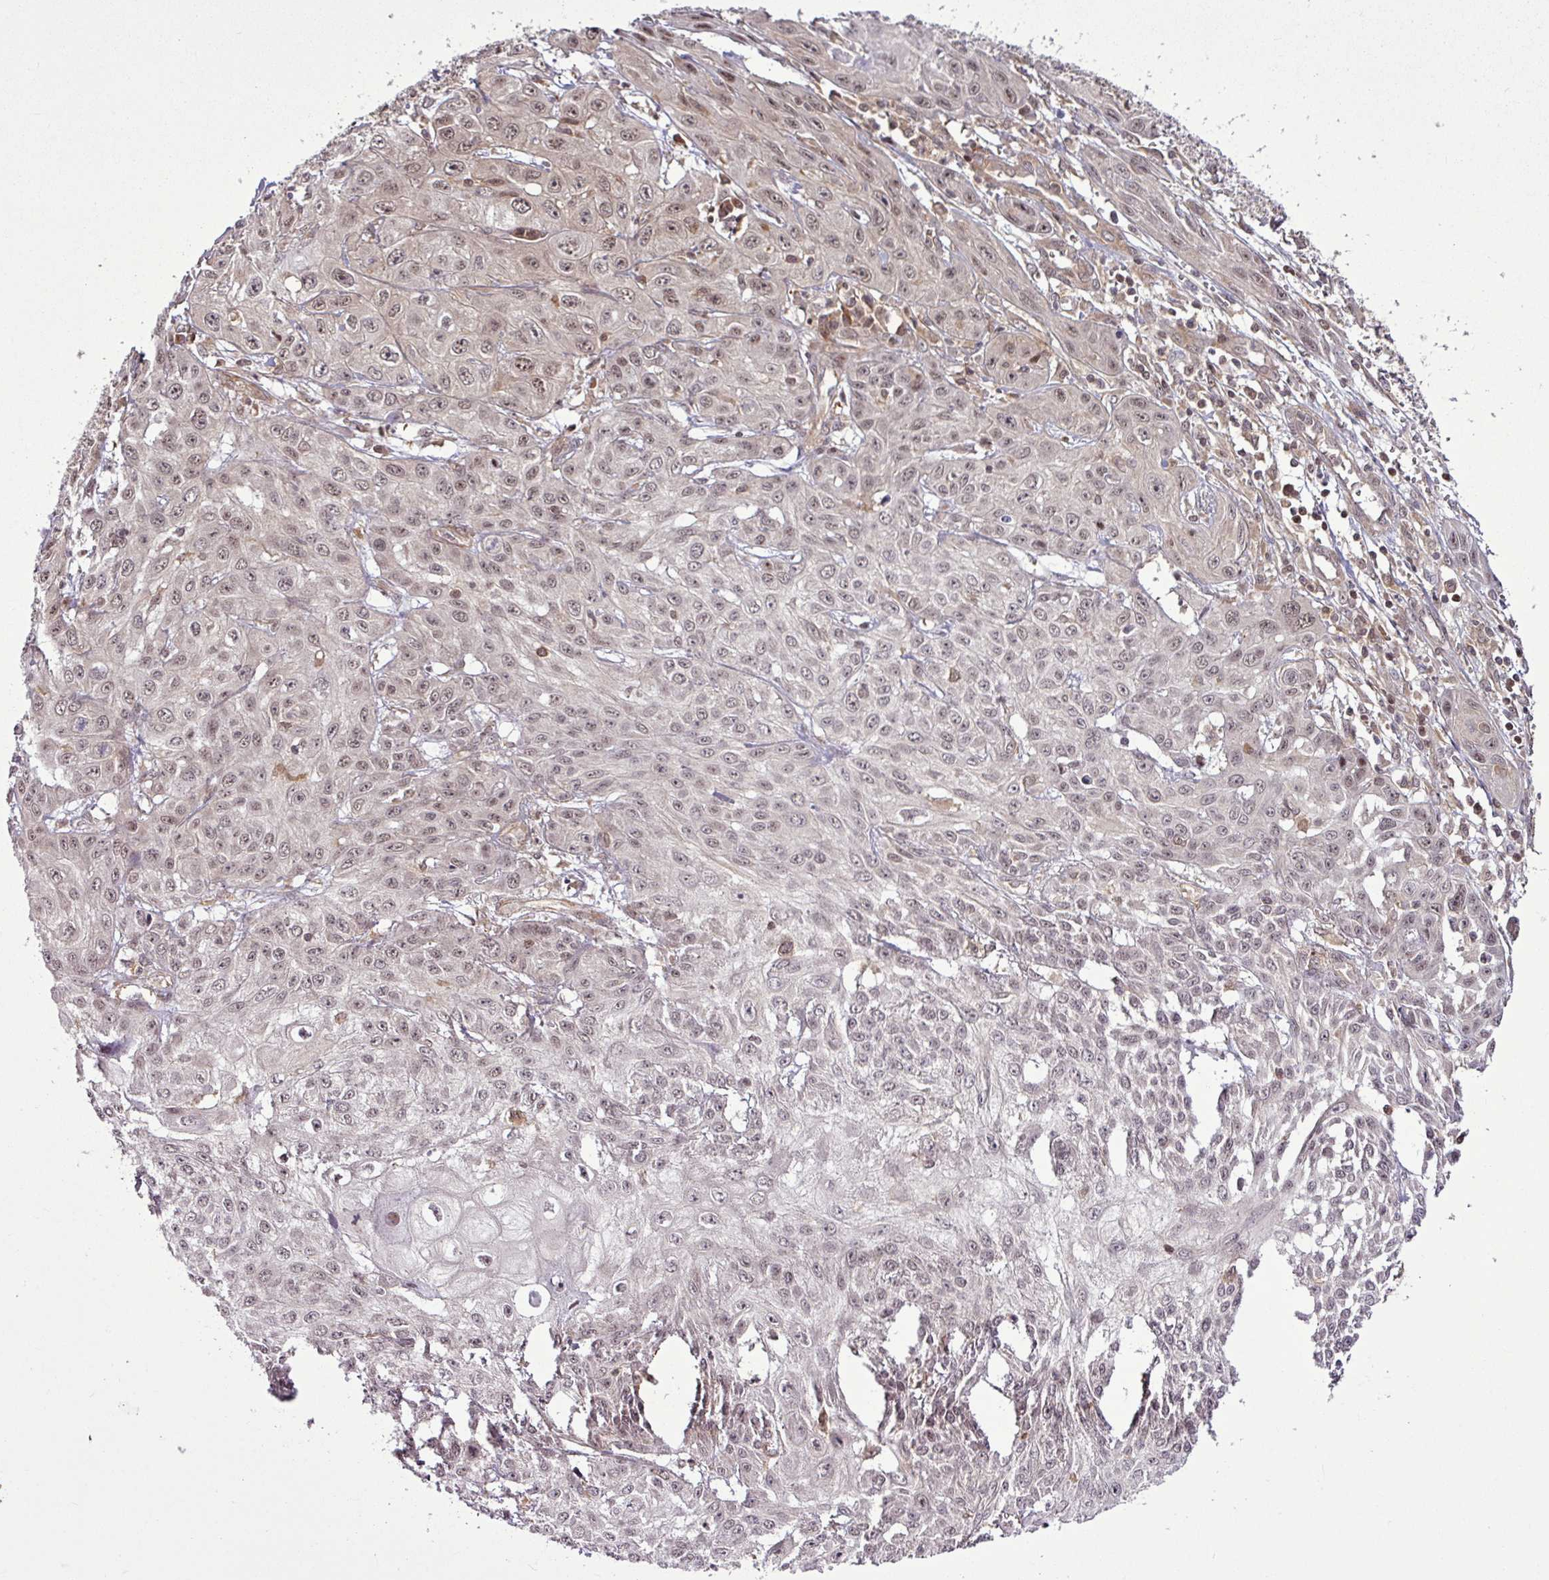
{"staining": {"intensity": "moderate", "quantity": "25%-75%", "location": "nuclear"}, "tissue": "skin cancer", "cell_type": "Tumor cells", "image_type": "cancer", "snomed": [{"axis": "morphology", "description": "Squamous cell carcinoma, NOS"}, {"axis": "topography", "description": "Skin"}, {"axis": "topography", "description": "Vulva"}], "caption": "Skin cancer (squamous cell carcinoma) stained with immunohistochemistry (IHC) reveals moderate nuclear expression in approximately 25%-75% of tumor cells.", "gene": "ITPKC", "patient": {"sex": "female", "age": 71}}